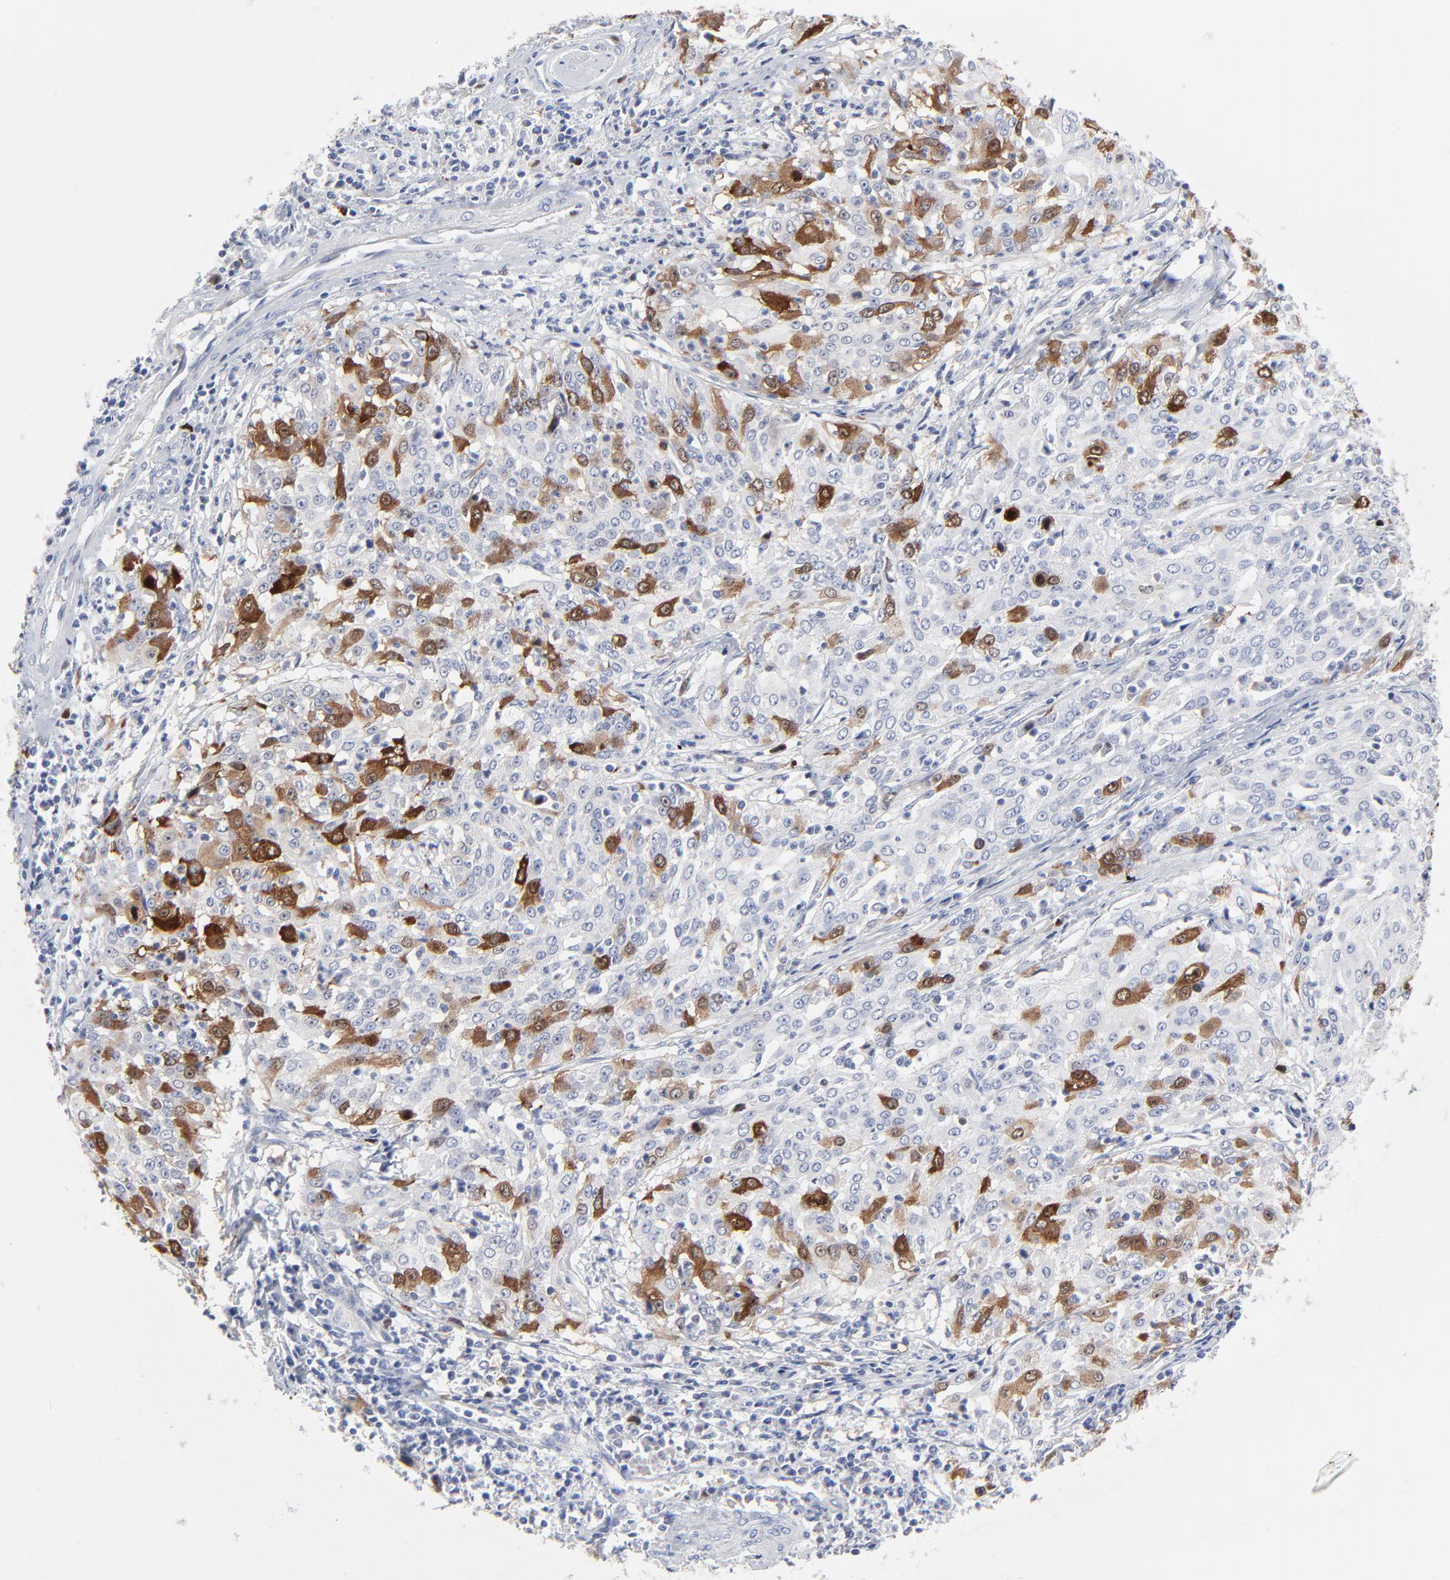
{"staining": {"intensity": "moderate", "quantity": "25%-75%", "location": "cytoplasmic/membranous,nuclear"}, "tissue": "cervical cancer", "cell_type": "Tumor cells", "image_type": "cancer", "snomed": [{"axis": "morphology", "description": "Squamous cell carcinoma, NOS"}, {"axis": "topography", "description": "Cervix"}], "caption": "Squamous cell carcinoma (cervical) stained with a protein marker displays moderate staining in tumor cells.", "gene": "CDK1", "patient": {"sex": "female", "age": 39}}